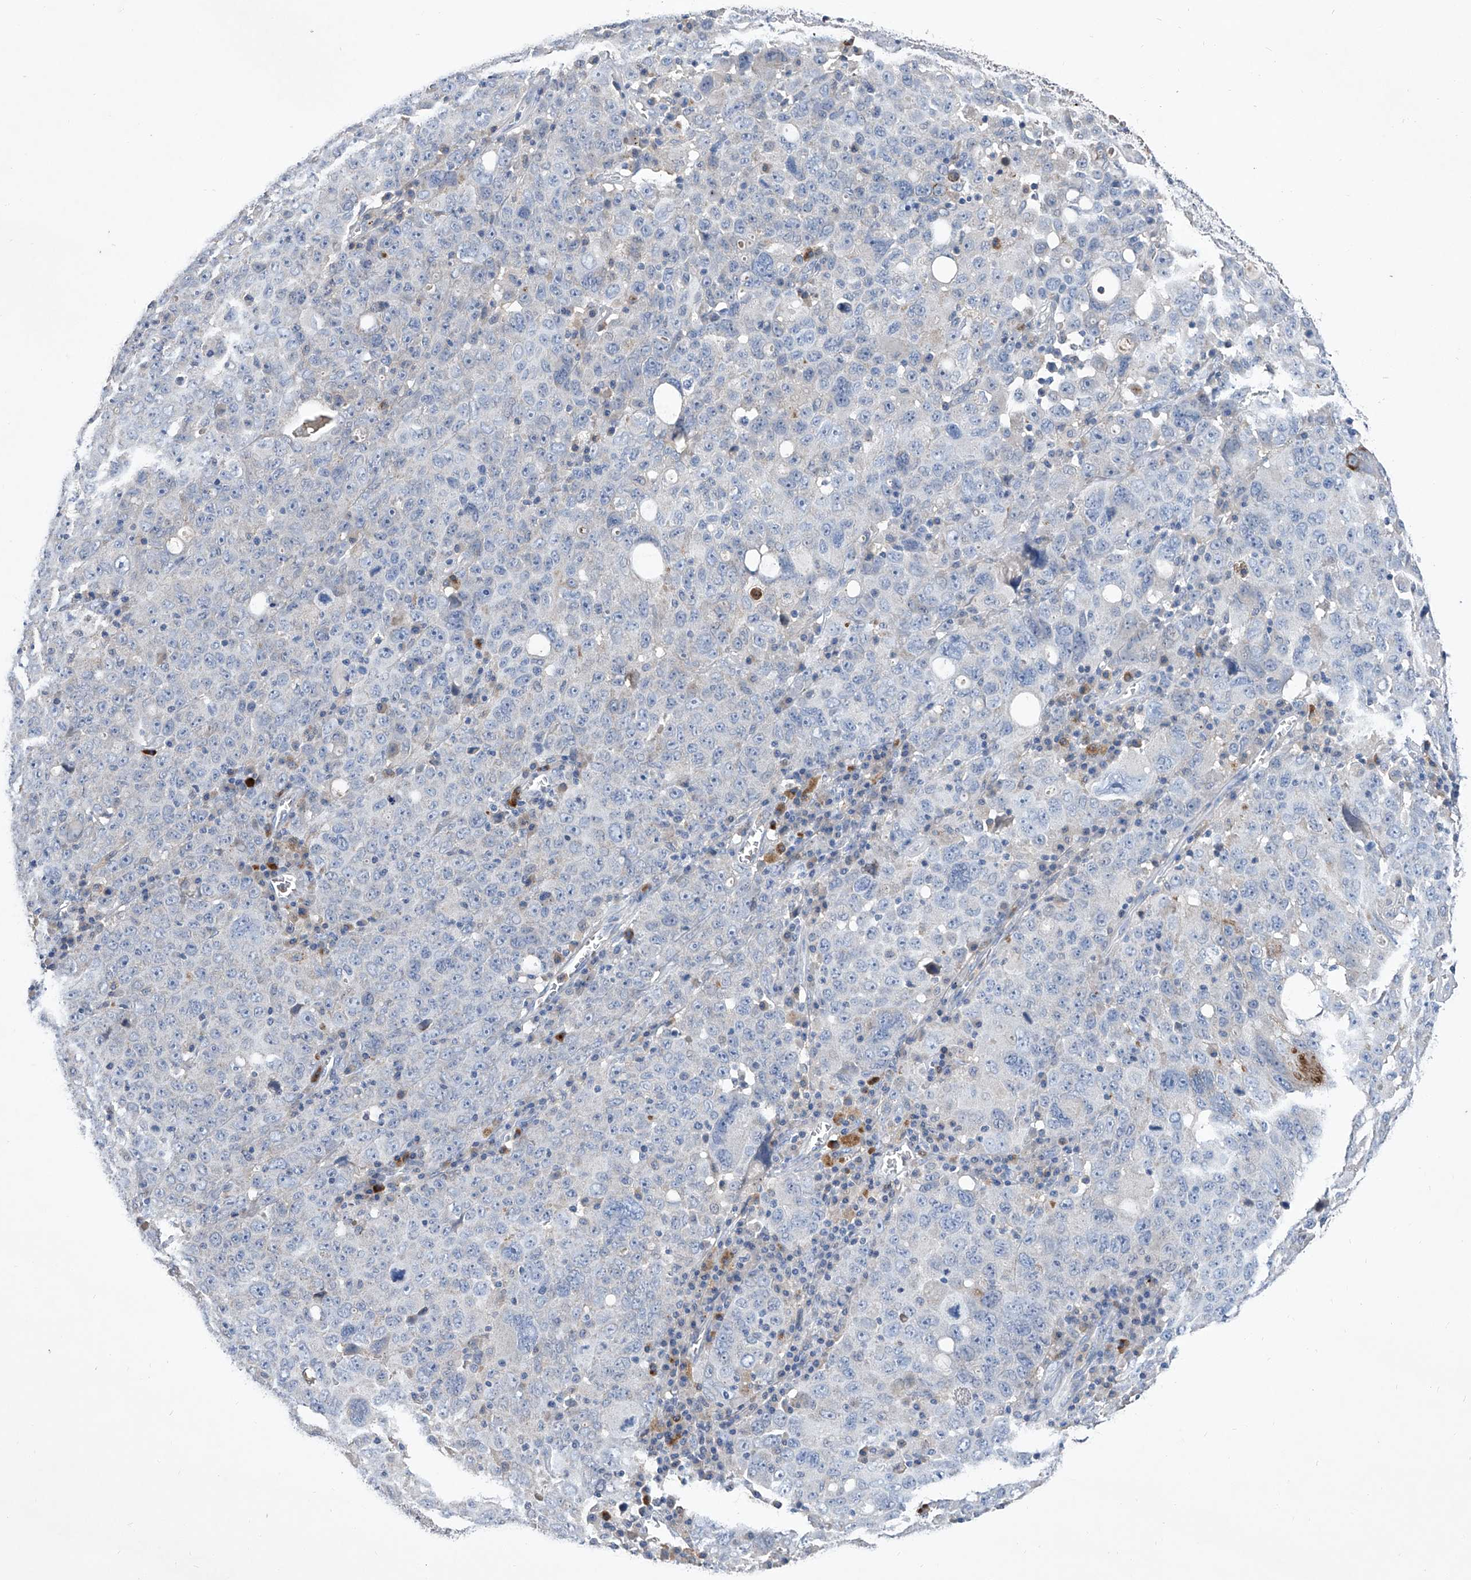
{"staining": {"intensity": "negative", "quantity": "none", "location": "none"}, "tissue": "ovarian cancer", "cell_type": "Tumor cells", "image_type": "cancer", "snomed": [{"axis": "morphology", "description": "Carcinoma, endometroid"}, {"axis": "topography", "description": "Ovary"}], "caption": "There is no significant expression in tumor cells of endometroid carcinoma (ovarian).", "gene": "GPT", "patient": {"sex": "female", "age": 62}}